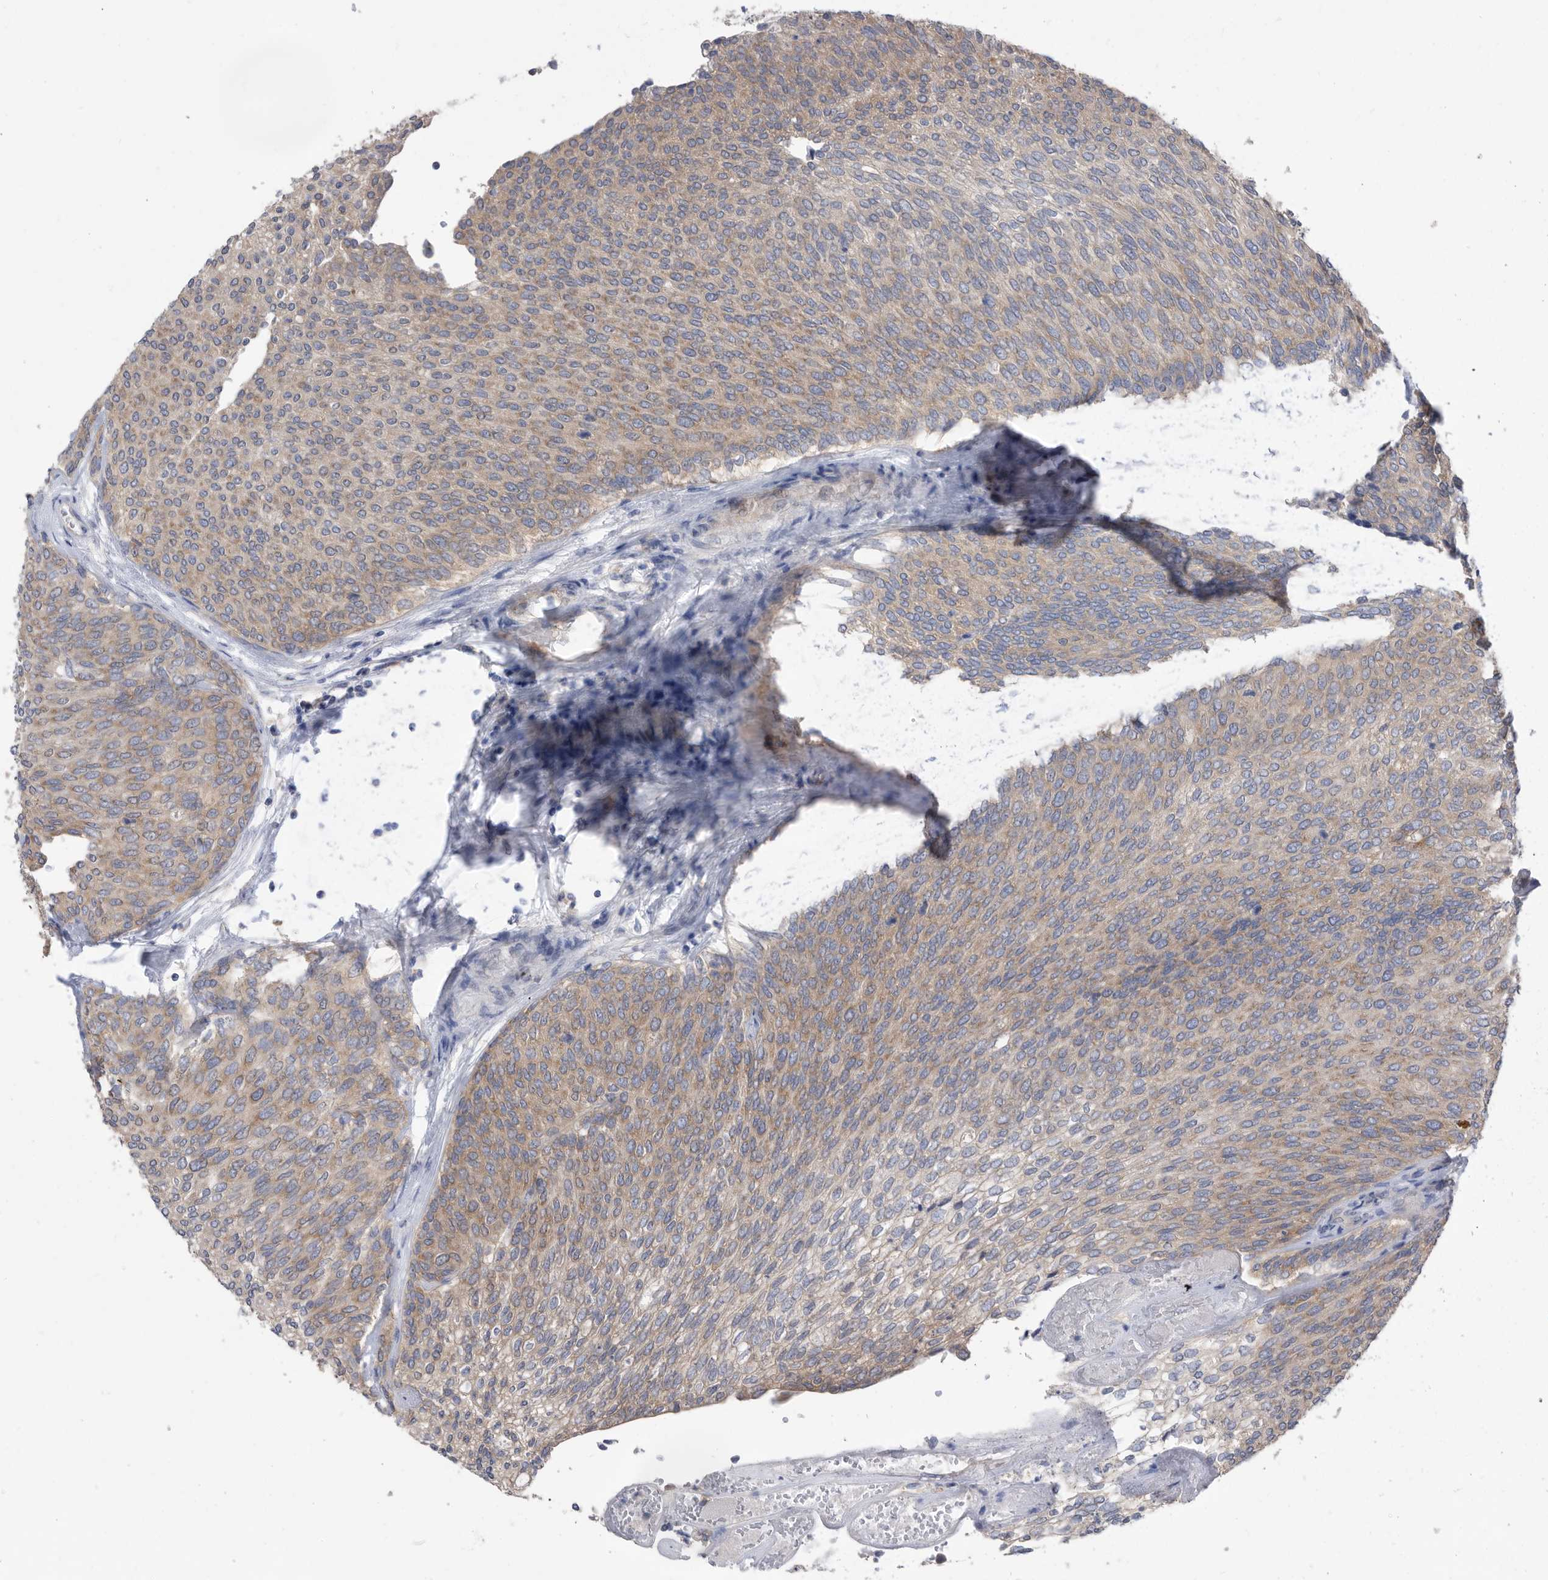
{"staining": {"intensity": "weak", "quantity": "25%-75%", "location": "cytoplasmic/membranous"}, "tissue": "urothelial cancer", "cell_type": "Tumor cells", "image_type": "cancer", "snomed": [{"axis": "morphology", "description": "Urothelial carcinoma, Low grade"}, {"axis": "topography", "description": "Urinary bladder"}], "caption": "IHC (DAB) staining of human urothelial cancer shows weak cytoplasmic/membranous protein positivity in approximately 25%-75% of tumor cells.", "gene": "CCT4", "patient": {"sex": "female", "age": 79}}